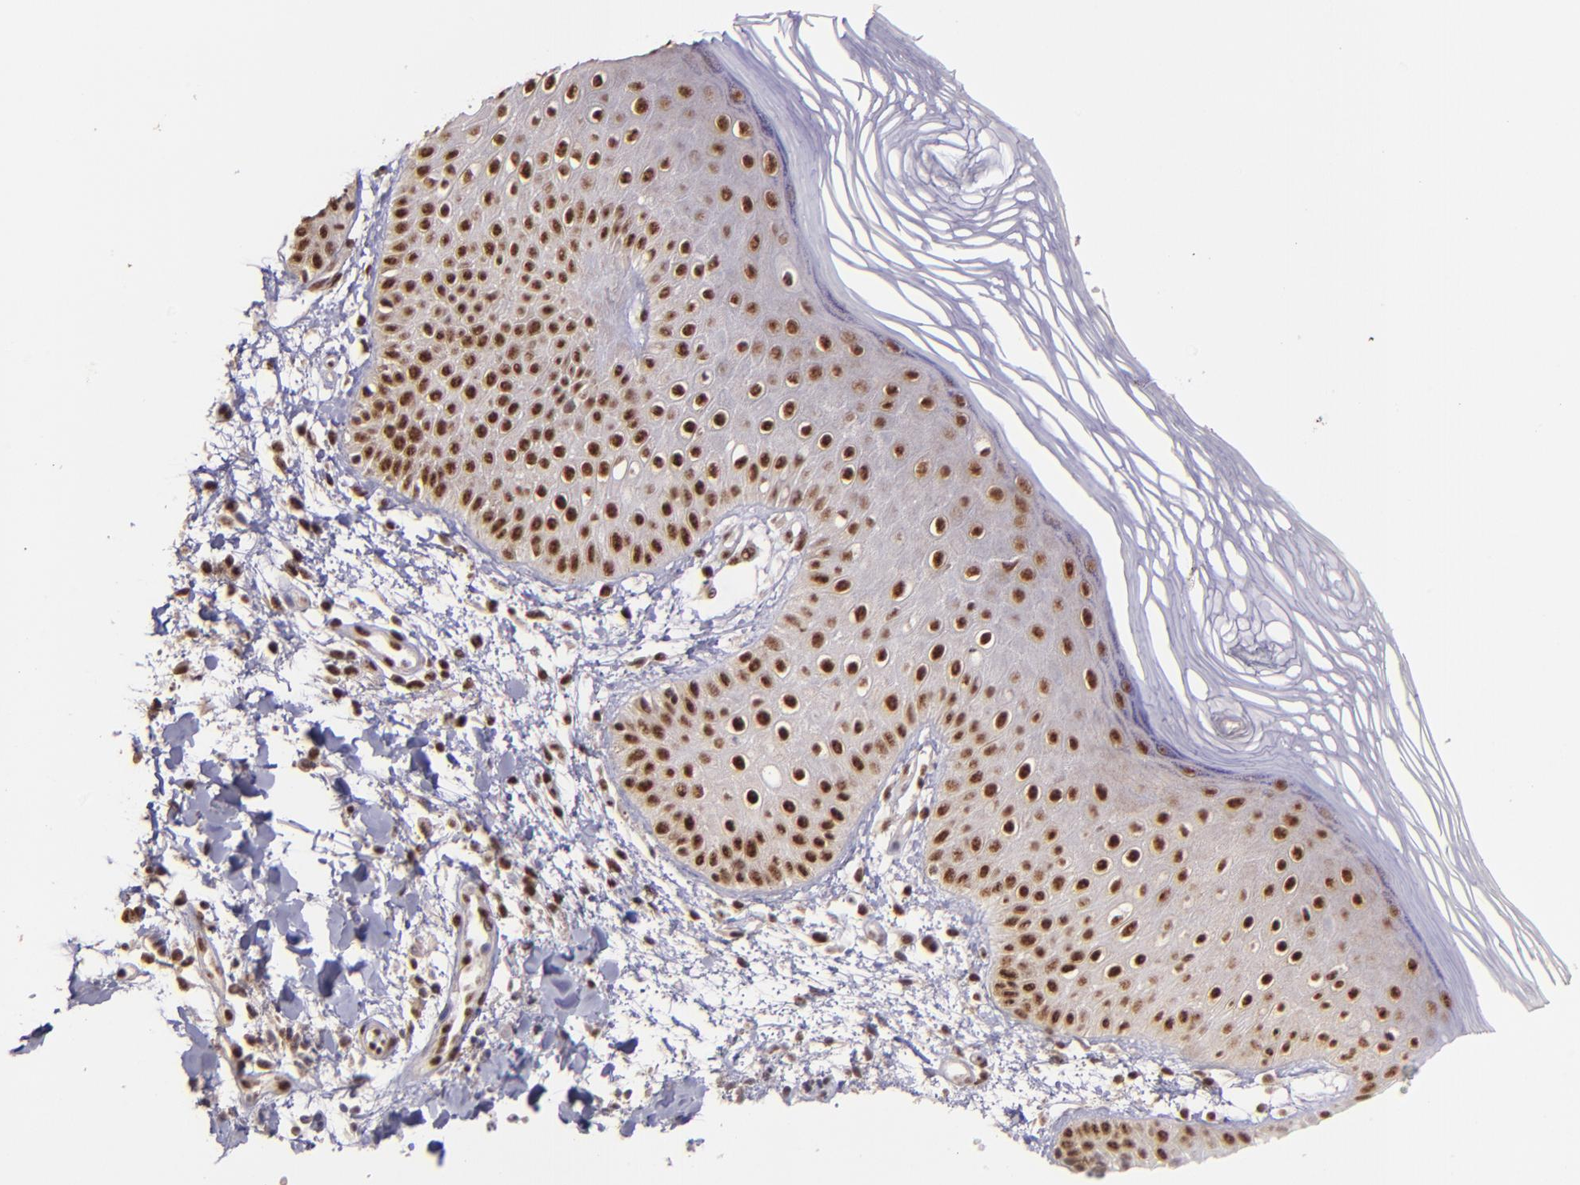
{"staining": {"intensity": "strong", "quantity": ">75%", "location": "nuclear"}, "tissue": "skin", "cell_type": "Epidermal cells", "image_type": "normal", "snomed": [{"axis": "morphology", "description": "Normal tissue, NOS"}, {"axis": "morphology", "description": "Inflammation, NOS"}, {"axis": "topography", "description": "Soft tissue"}, {"axis": "topography", "description": "Anal"}], "caption": "Immunohistochemistry (IHC) photomicrograph of benign human skin stained for a protein (brown), which shows high levels of strong nuclear expression in approximately >75% of epidermal cells.", "gene": "PQBP1", "patient": {"sex": "female", "age": 15}}